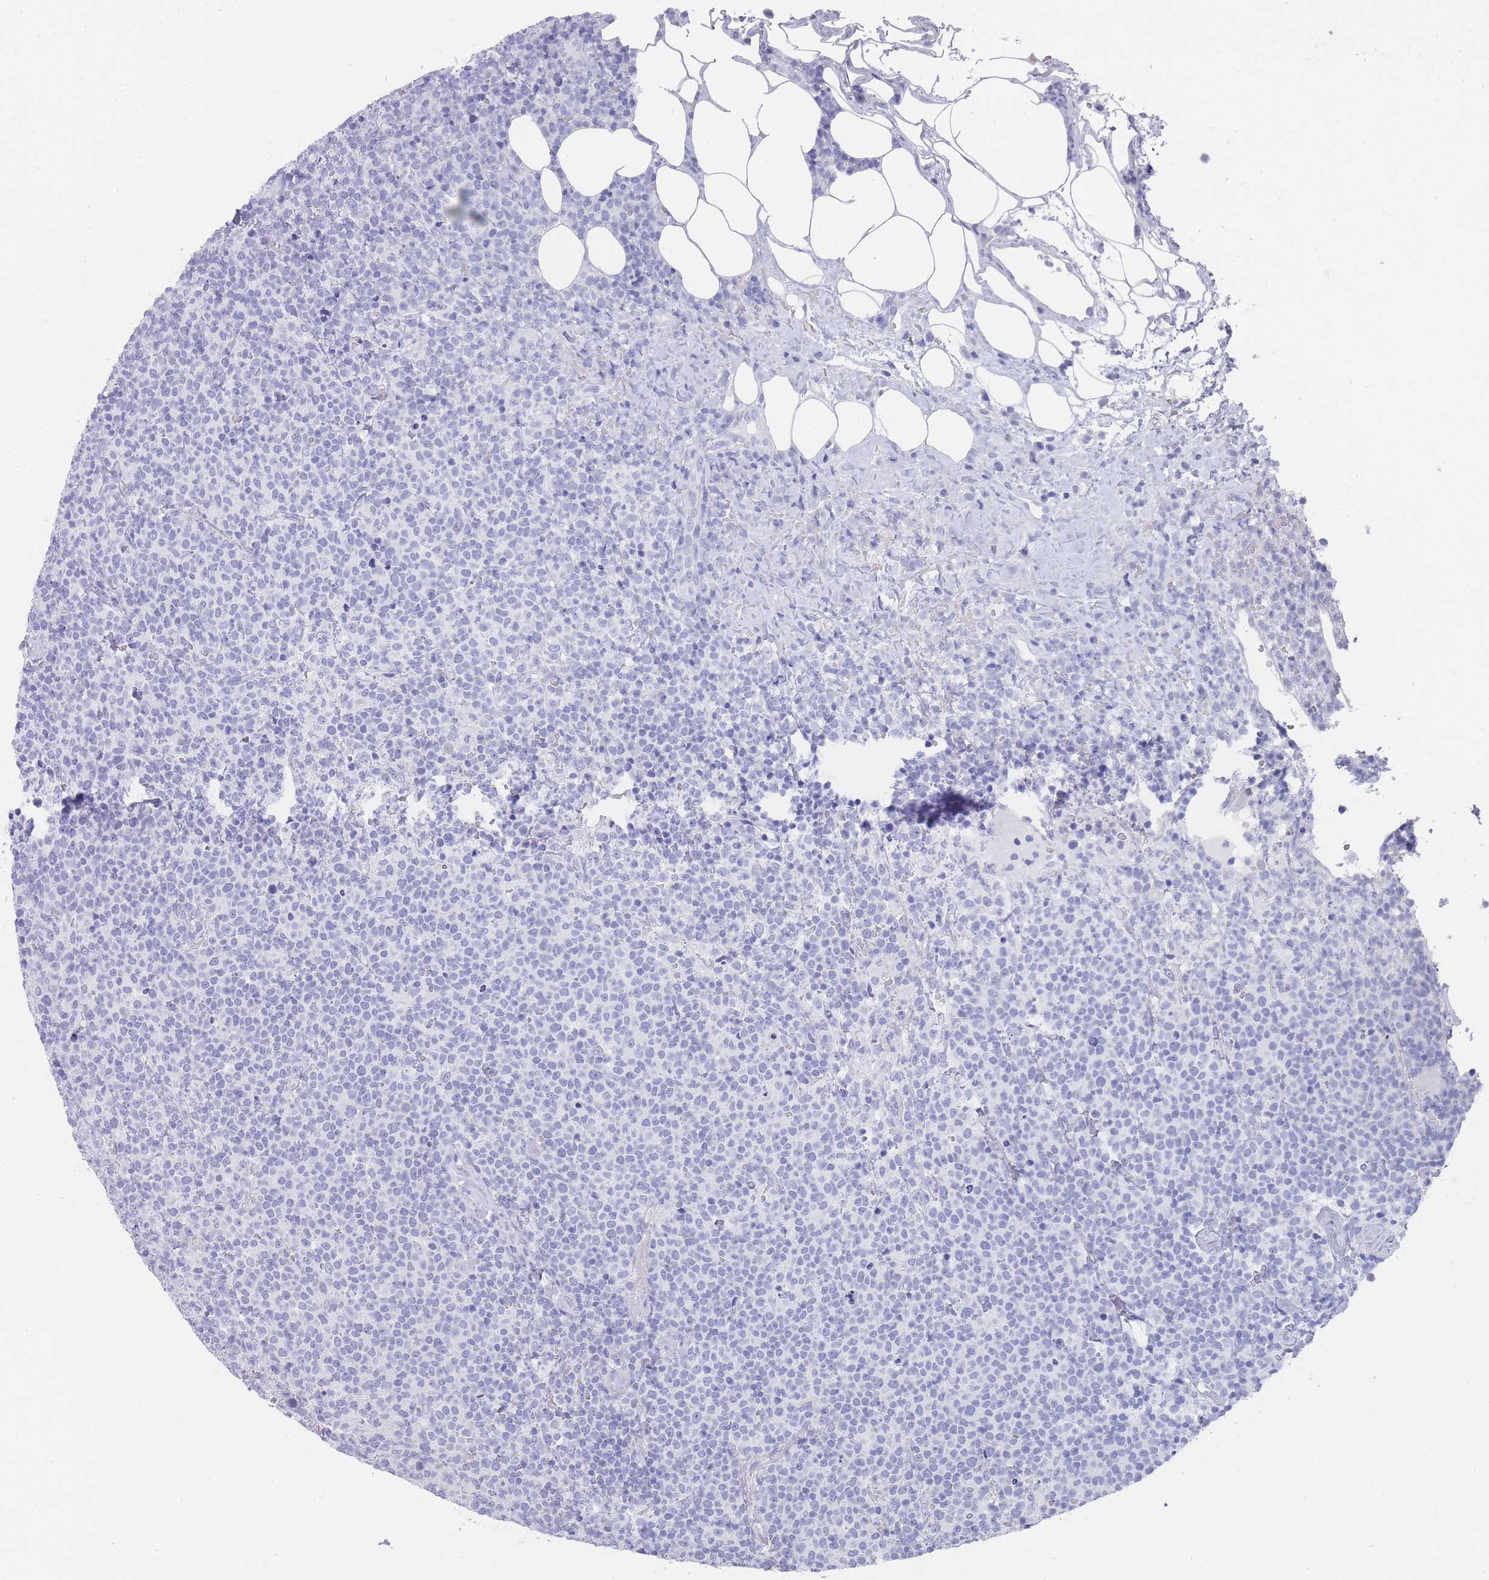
{"staining": {"intensity": "negative", "quantity": "none", "location": "none"}, "tissue": "lymphoma", "cell_type": "Tumor cells", "image_type": "cancer", "snomed": [{"axis": "morphology", "description": "Malignant lymphoma, non-Hodgkin's type, High grade"}, {"axis": "topography", "description": "Lymph node"}], "caption": "Tumor cells show no significant expression in malignant lymphoma, non-Hodgkin's type (high-grade). The staining was performed using DAB to visualize the protein expression in brown, while the nuclei were stained in blue with hematoxylin (Magnification: 20x).", "gene": "RAB2B", "patient": {"sex": "male", "age": 61}}